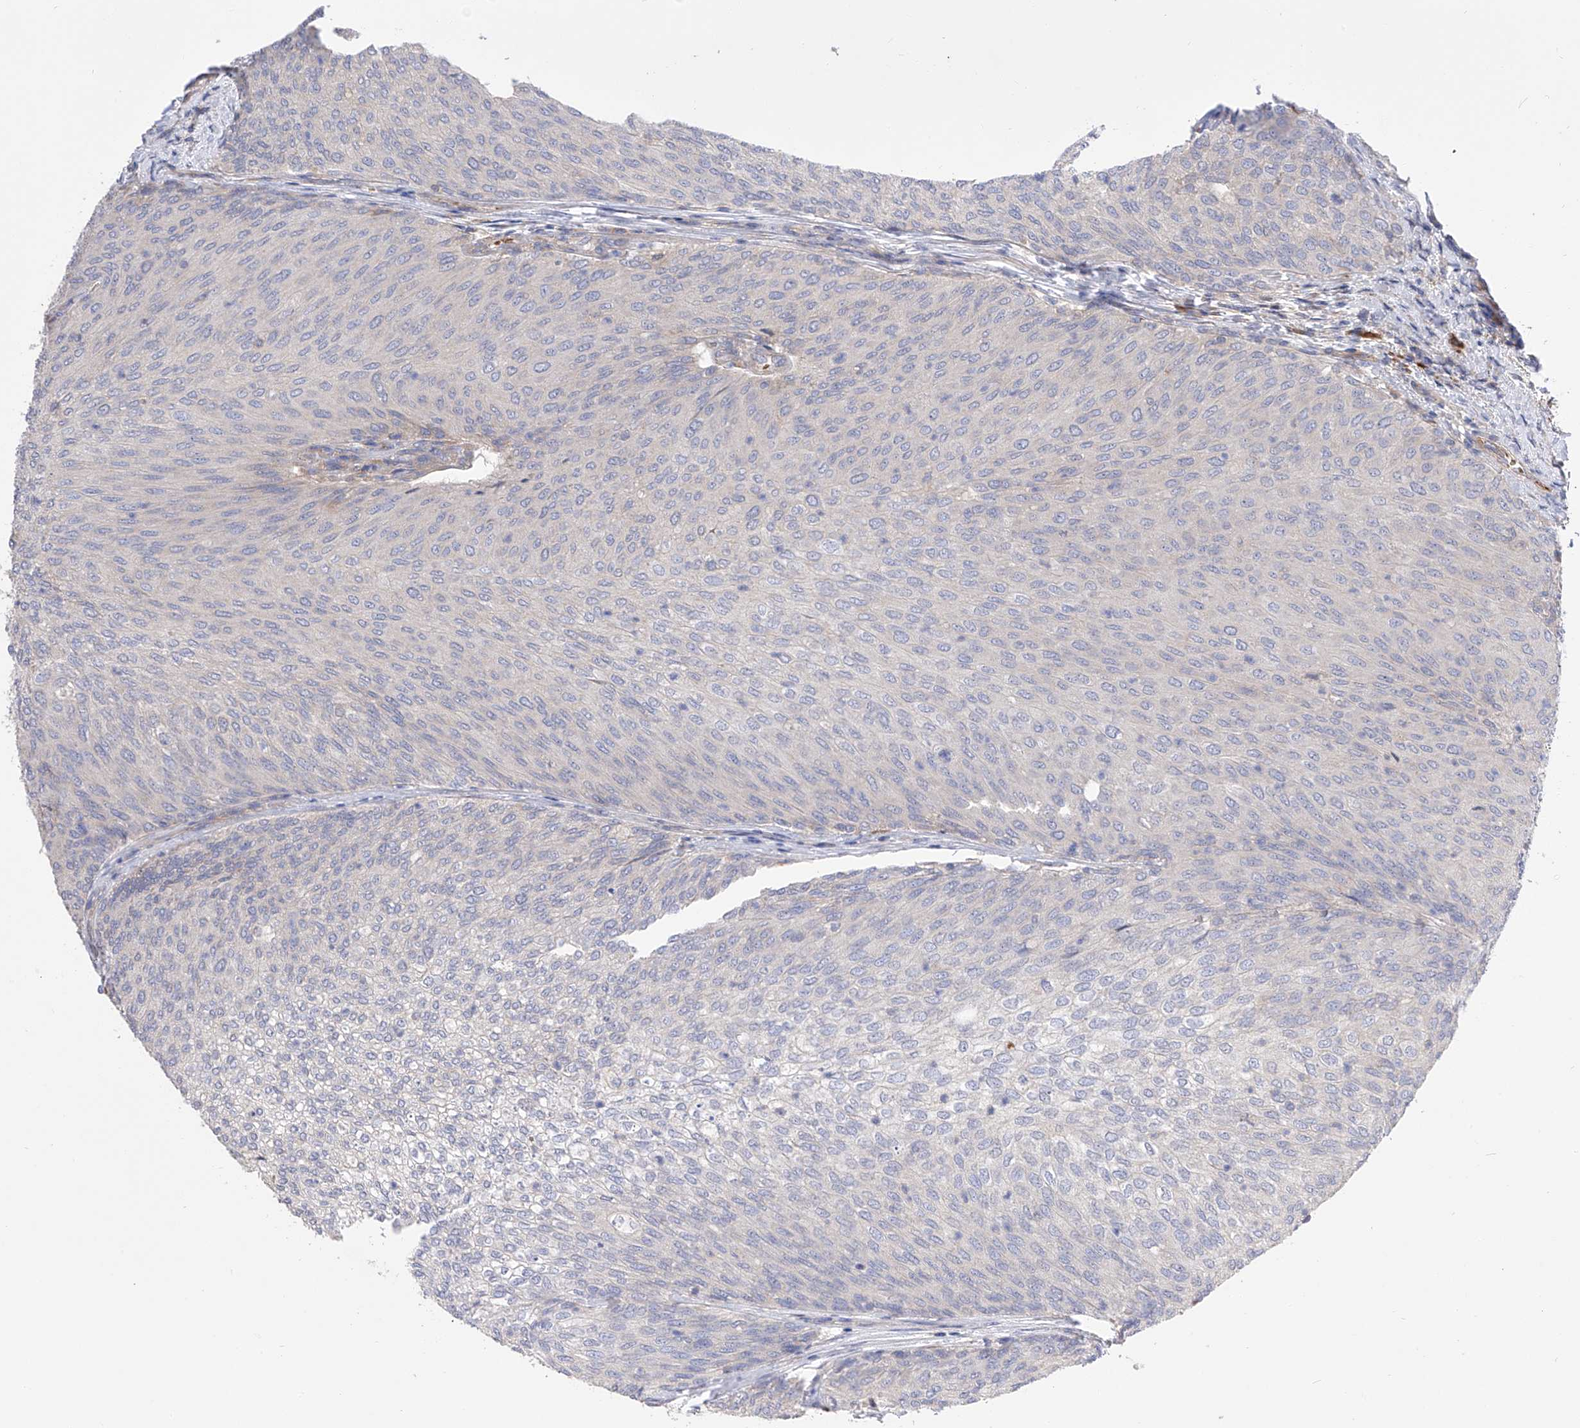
{"staining": {"intensity": "negative", "quantity": "none", "location": "none"}, "tissue": "urothelial cancer", "cell_type": "Tumor cells", "image_type": "cancer", "snomed": [{"axis": "morphology", "description": "Urothelial carcinoma, Low grade"}, {"axis": "topography", "description": "Urinary bladder"}], "caption": "Protein analysis of low-grade urothelial carcinoma demonstrates no significant positivity in tumor cells. The staining was performed using DAB (3,3'-diaminobenzidine) to visualize the protein expression in brown, while the nuclei were stained in blue with hematoxylin (Magnification: 20x).", "gene": "NFATC4", "patient": {"sex": "female", "age": 79}}